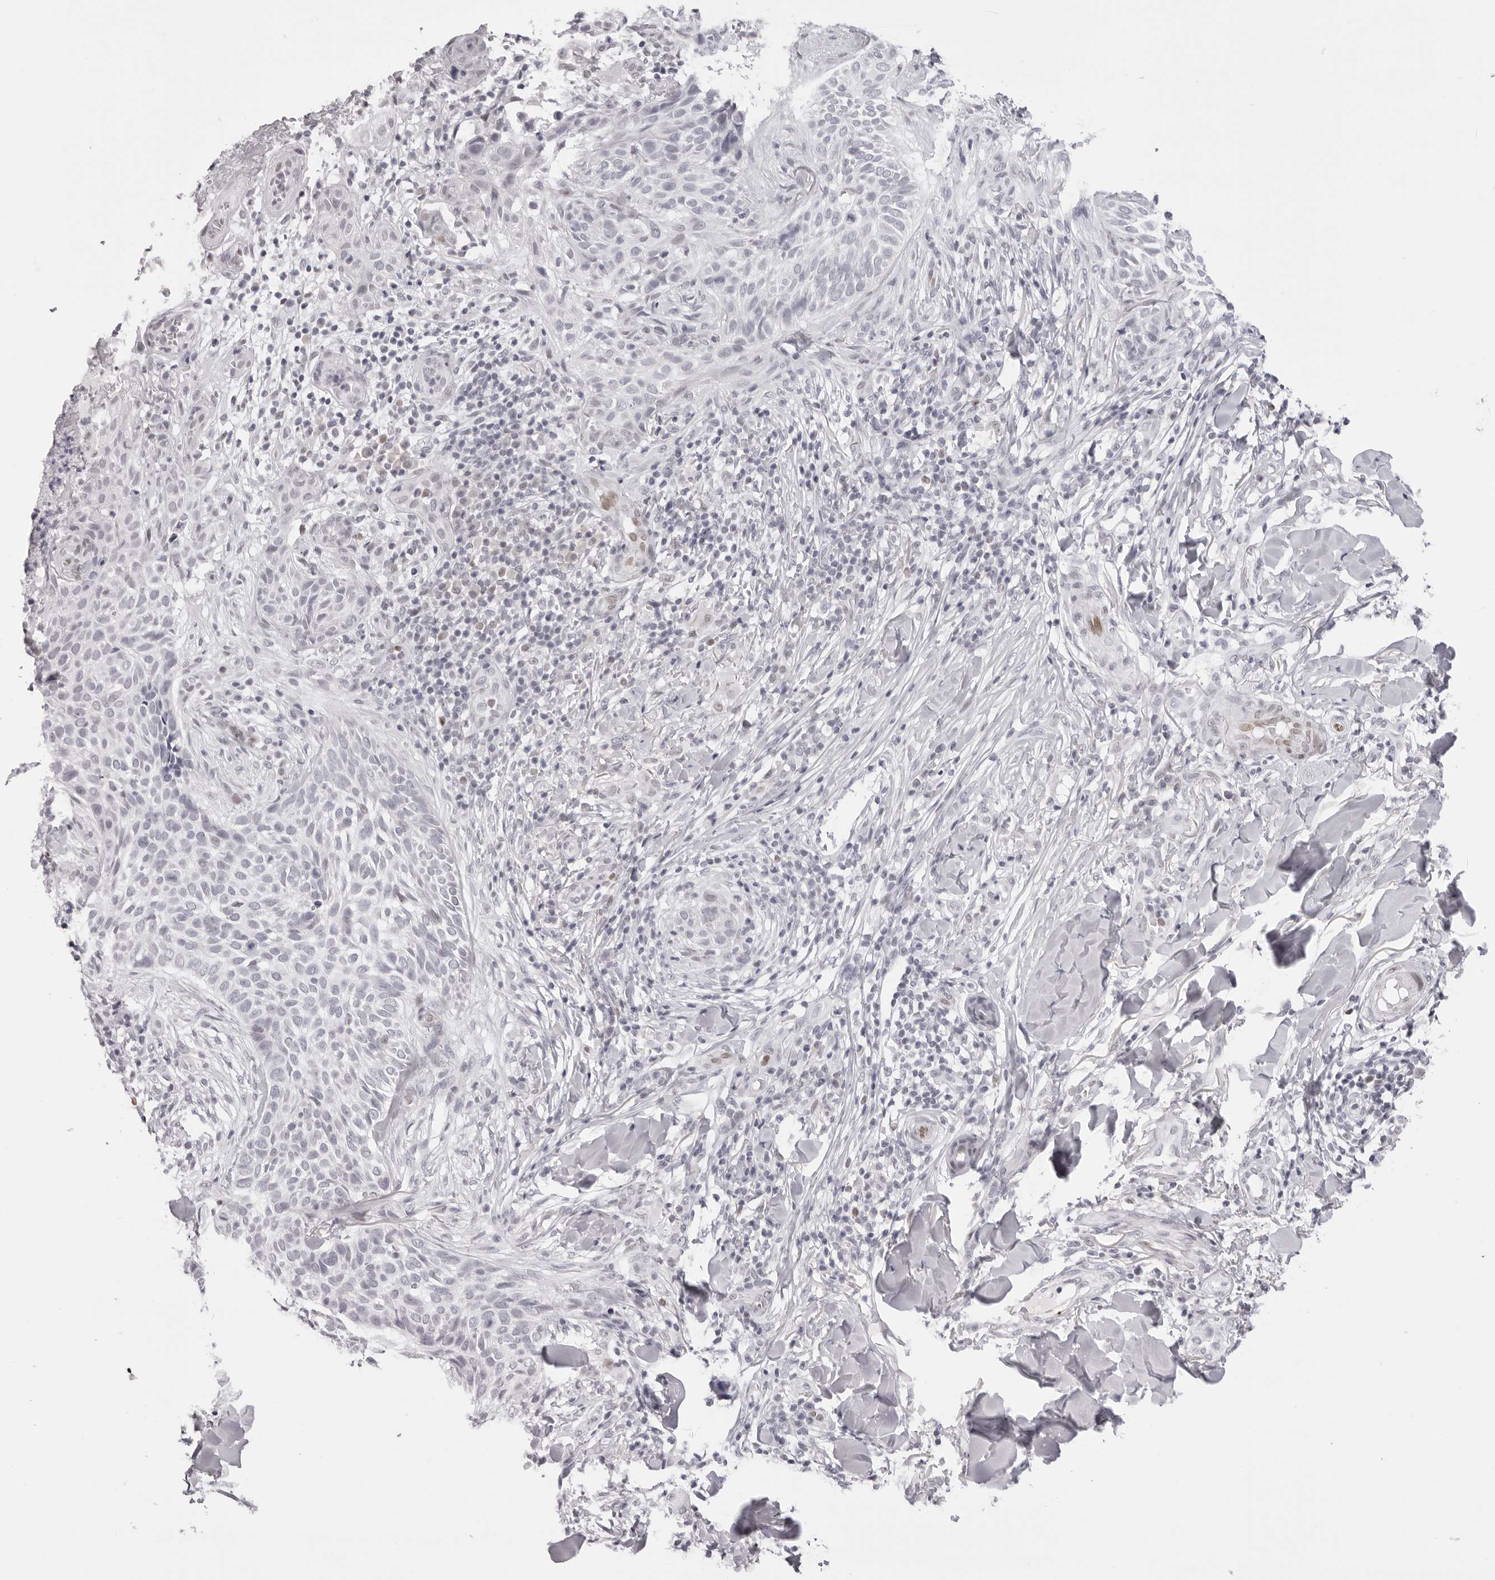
{"staining": {"intensity": "negative", "quantity": "none", "location": "none"}, "tissue": "skin cancer", "cell_type": "Tumor cells", "image_type": "cancer", "snomed": [{"axis": "morphology", "description": "Normal tissue, NOS"}, {"axis": "morphology", "description": "Basal cell carcinoma"}, {"axis": "topography", "description": "Skin"}], "caption": "Micrograph shows no significant protein expression in tumor cells of skin cancer.", "gene": "MAFK", "patient": {"sex": "male", "age": 67}}